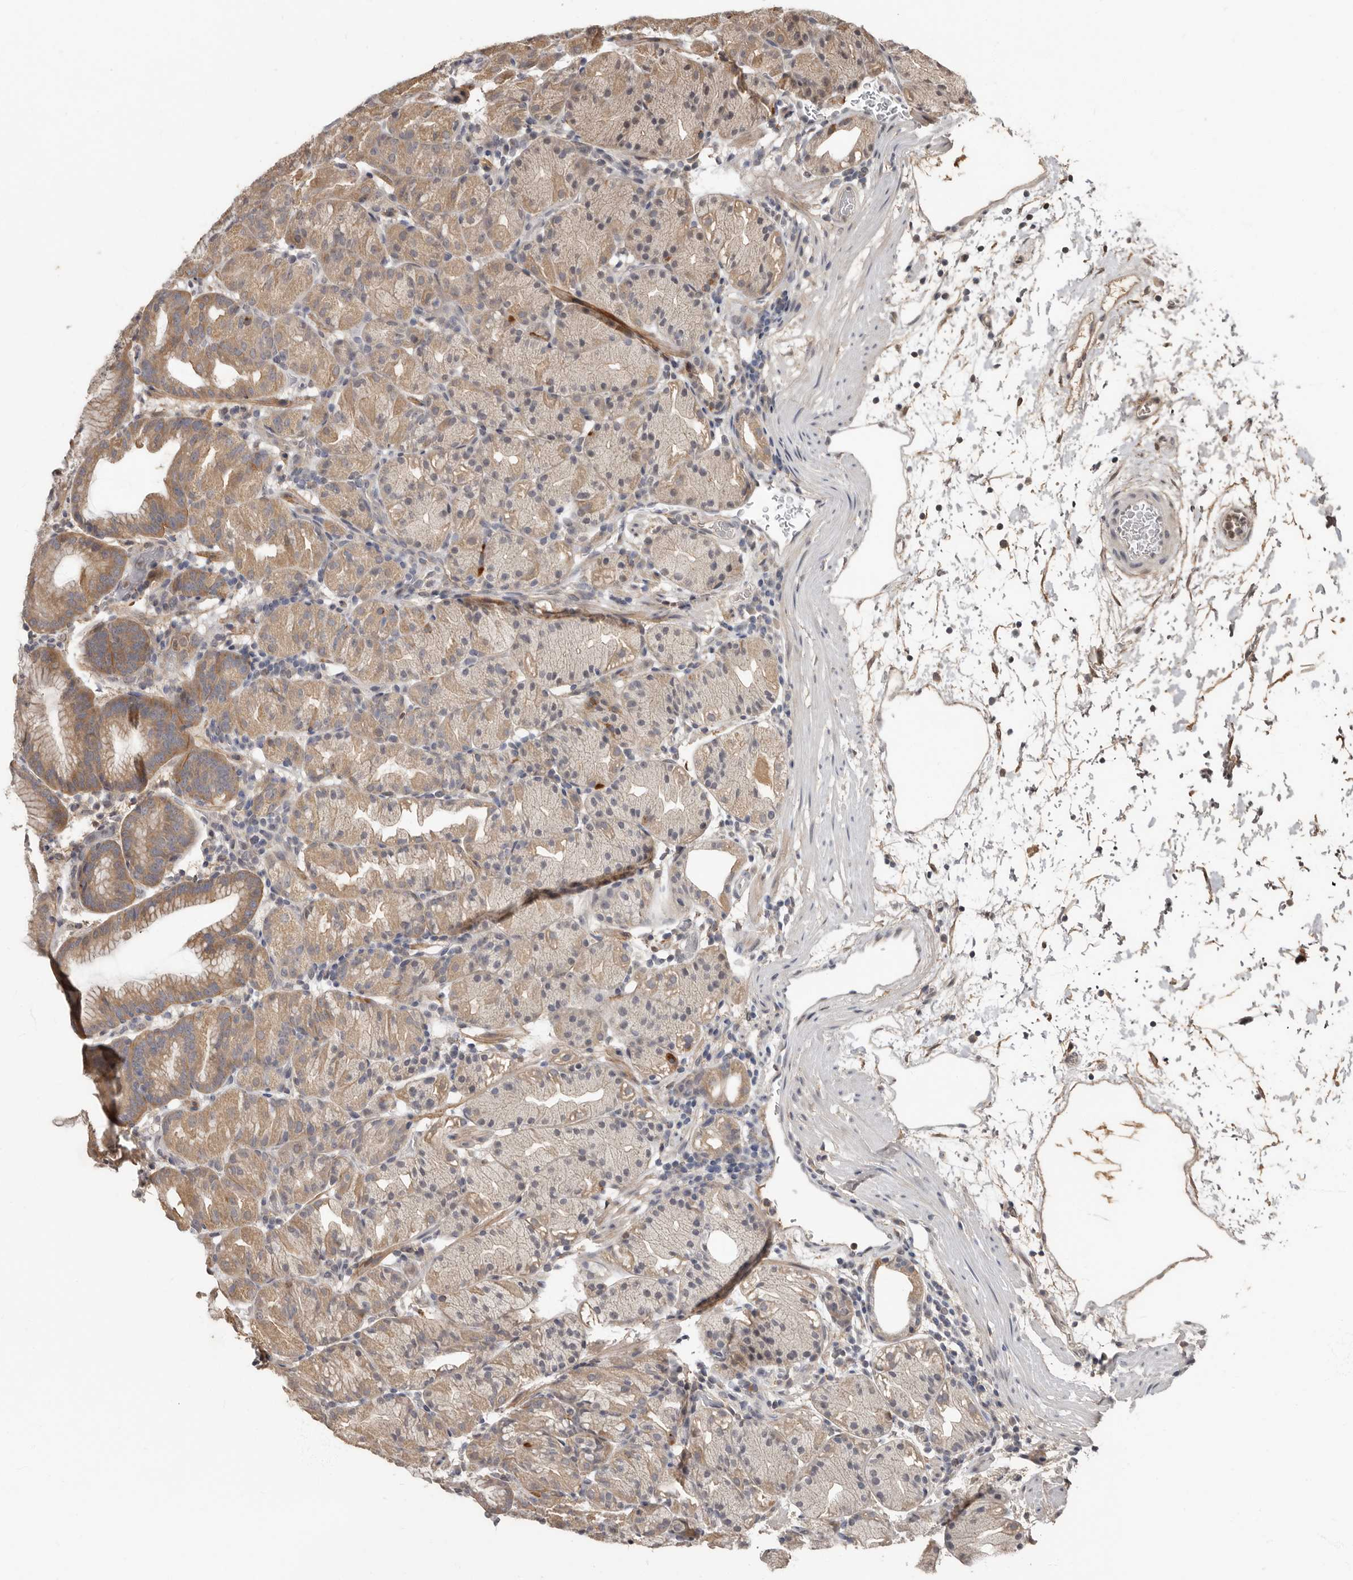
{"staining": {"intensity": "moderate", "quantity": ">75%", "location": "cytoplasmic/membranous,nuclear"}, "tissue": "stomach", "cell_type": "Glandular cells", "image_type": "normal", "snomed": [{"axis": "morphology", "description": "Normal tissue, NOS"}, {"axis": "topography", "description": "Stomach, upper"}], "caption": "Protein analysis of unremarkable stomach reveals moderate cytoplasmic/membranous,nuclear positivity in about >75% of glandular cells.", "gene": "LRGUK", "patient": {"sex": "male", "age": 48}}